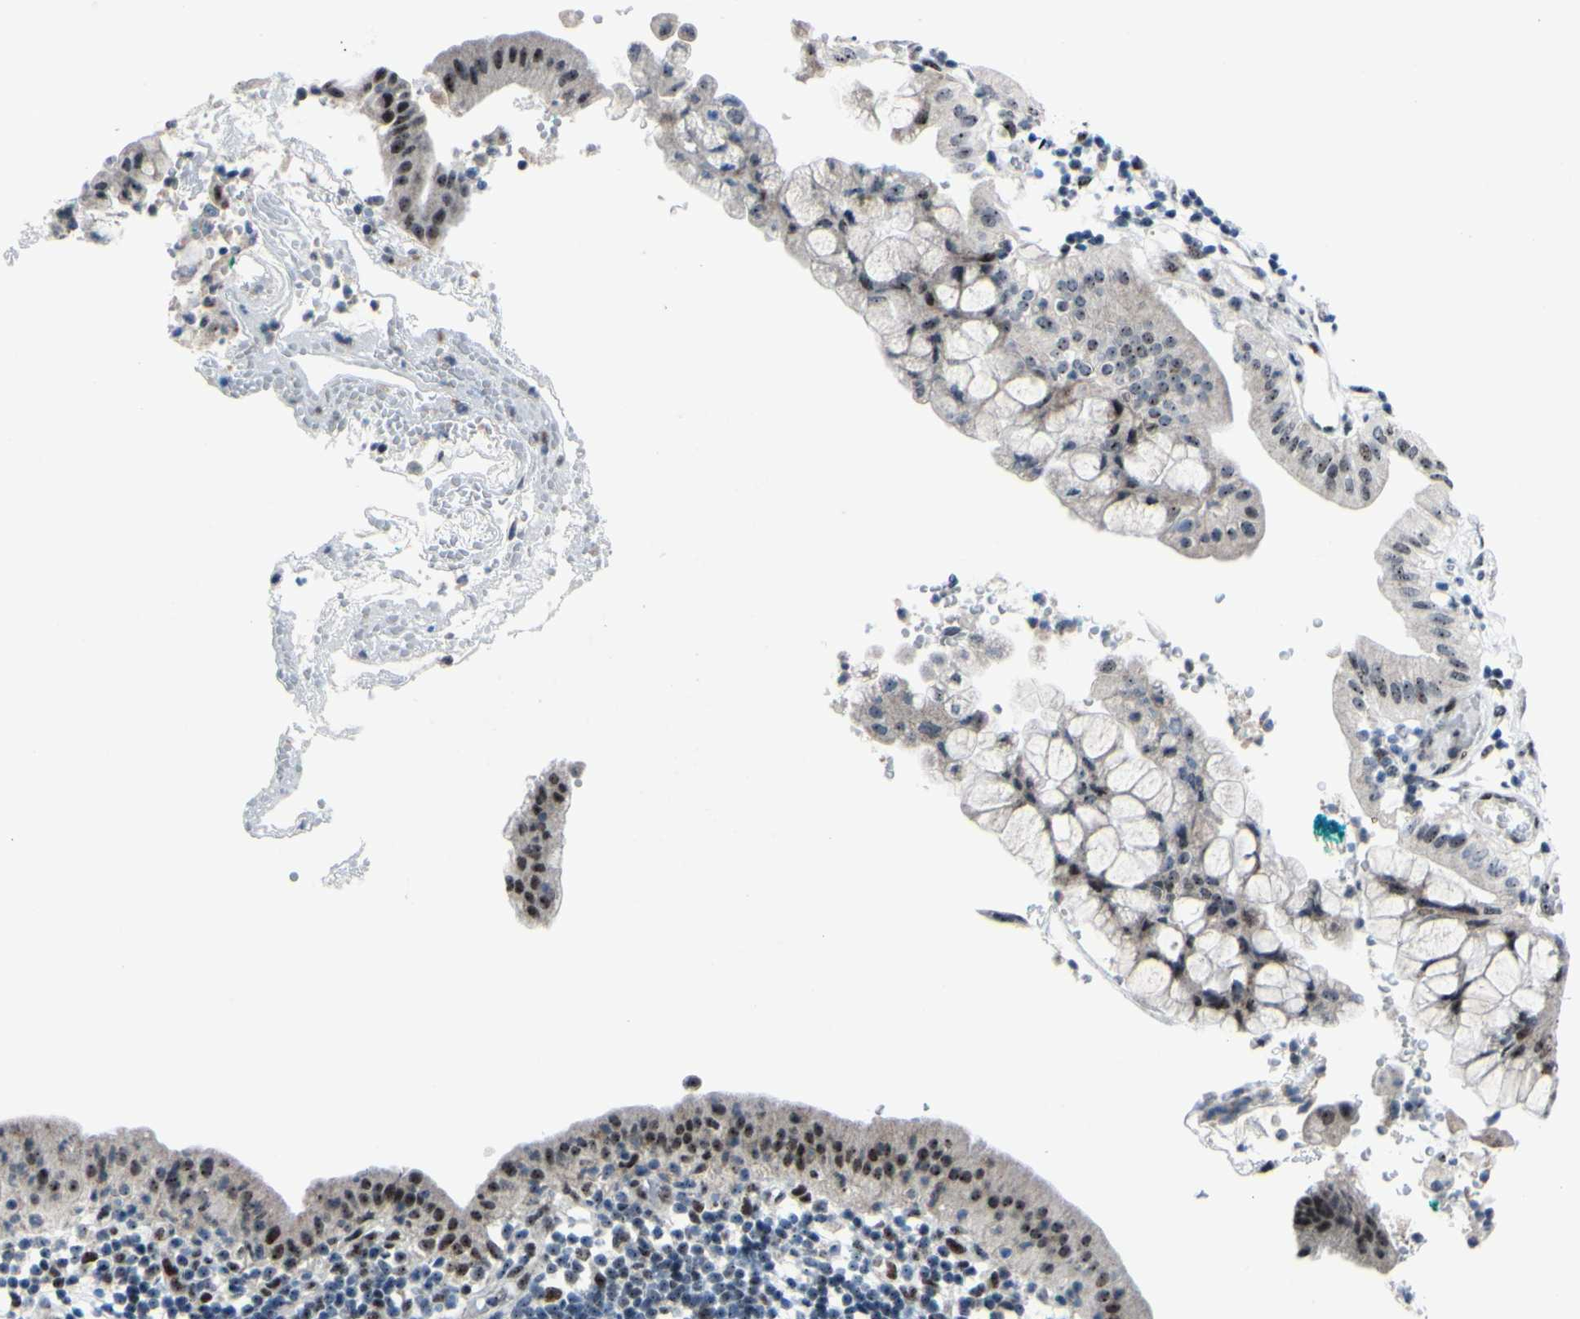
{"staining": {"intensity": "moderate", "quantity": ">75%", "location": "nuclear"}, "tissue": "pancreatic cancer", "cell_type": "Tumor cells", "image_type": "cancer", "snomed": [{"axis": "morphology", "description": "Adenocarcinoma, NOS"}, {"axis": "morphology", "description": "Adenocarcinoma, metastatic, NOS"}, {"axis": "topography", "description": "Lymph node"}, {"axis": "topography", "description": "Pancreas"}, {"axis": "topography", "description": "Duodenum"}], "caption": "Pancreatic cancer stained with a protein marker displays moderate staining in tumor cells.", "gene": "POLR1A", "patient": {"sex": "female", "age": 64}}